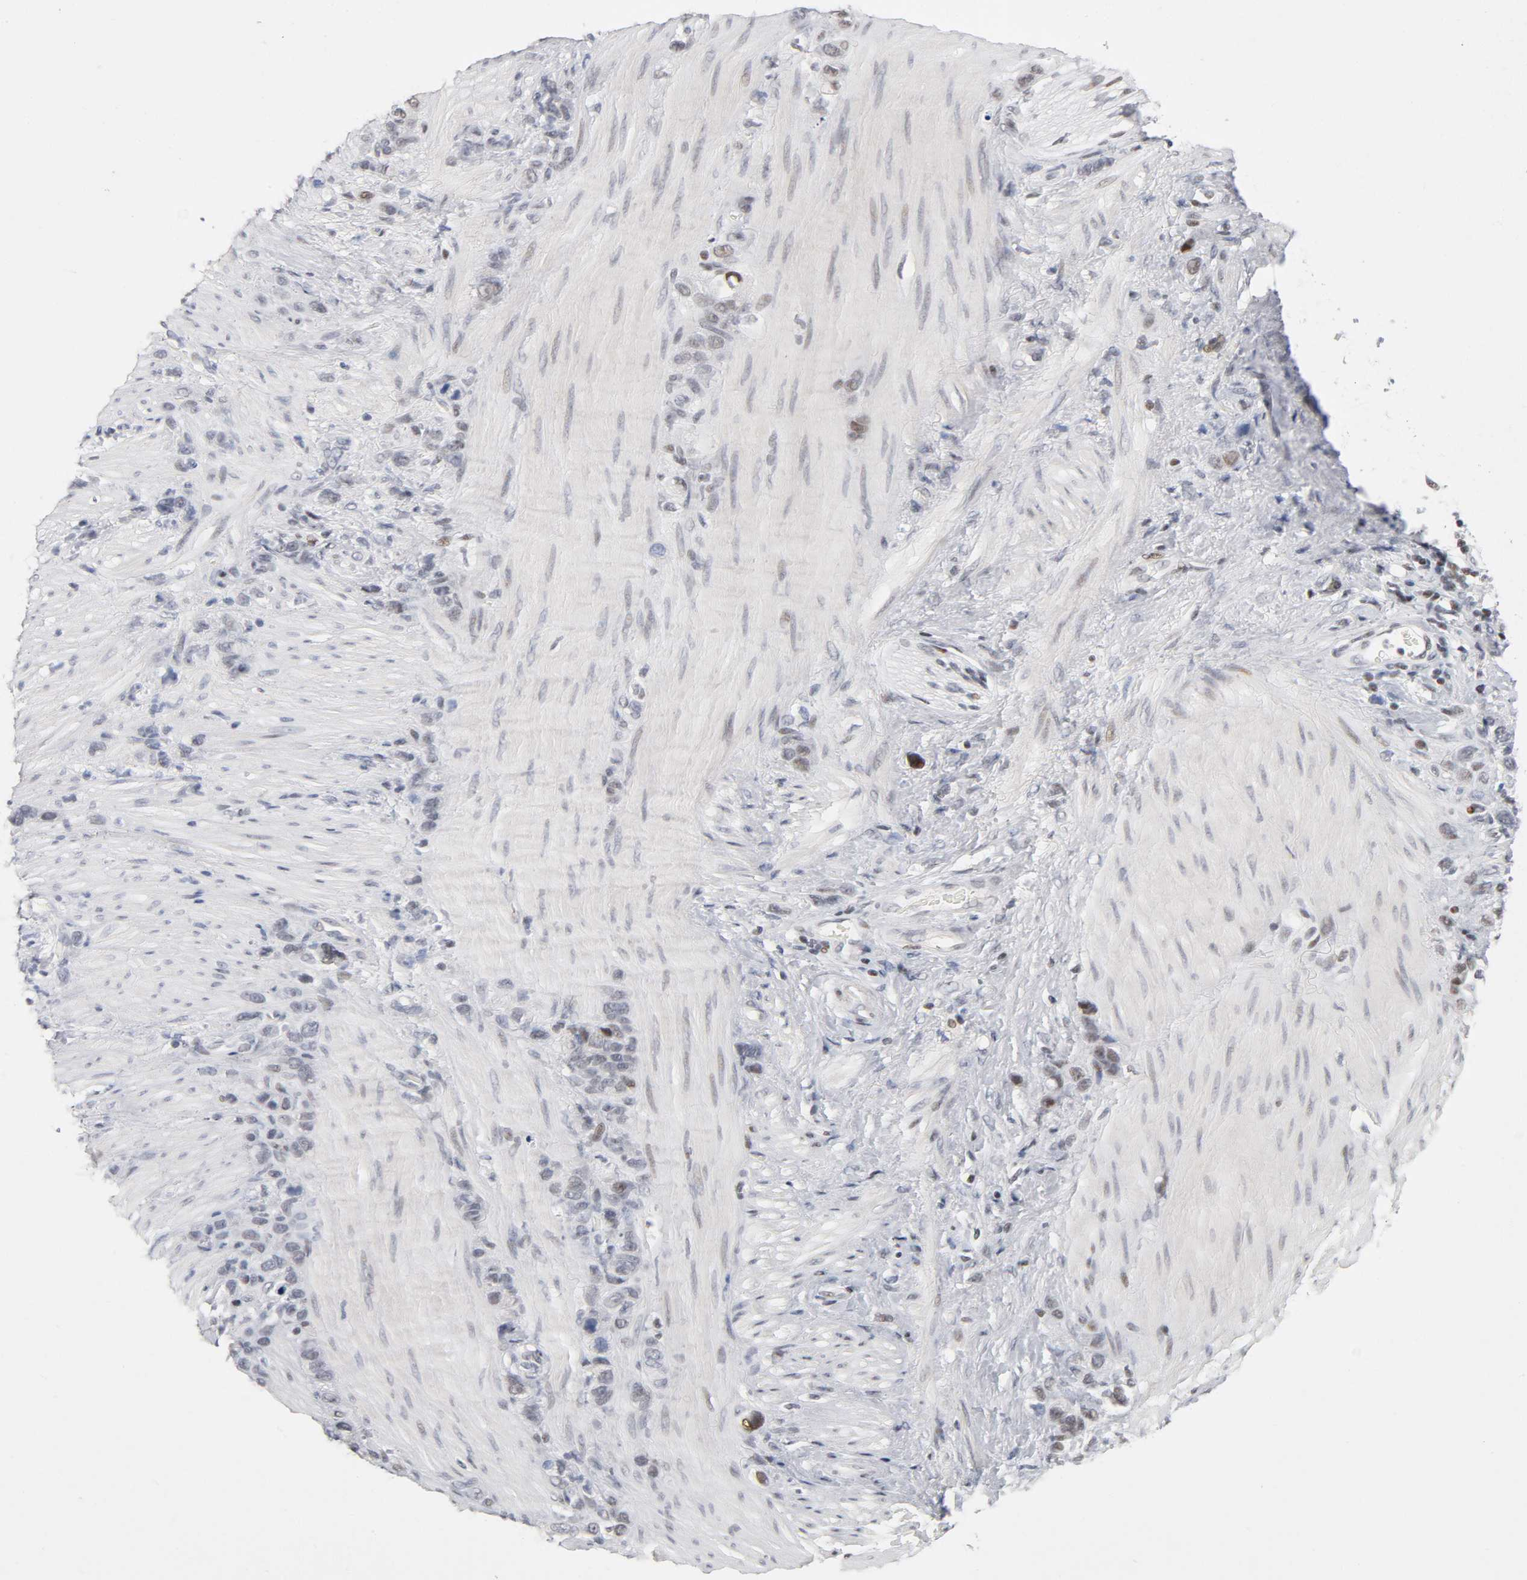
{"staining": {"intensity": "weak", "quantity": "25%-75%", "location": "nuclear"}, "tissue": "stomach cancer", "cell_type": "Tumor cells", "image_type": "cancer", "snomed": [{"axis": "morphology", "description": "Normal tissue, NOS"}, {"axis": "morphology", "description": "Adenocarcinoma, NOS"}, {"axis": "morphology", "description": "Adenocarcinoma, High grade"}, {"axis": "topography", "description": "Stomach, upper"}, {"axis": "topography", "description": "Stomach"}], "caption": "Stomach cancer stained for a protein demonstrates weak nuclear positivity in tumor cells.", "gene": "SP3", "patient": {"sex": "female", "age": 65}}